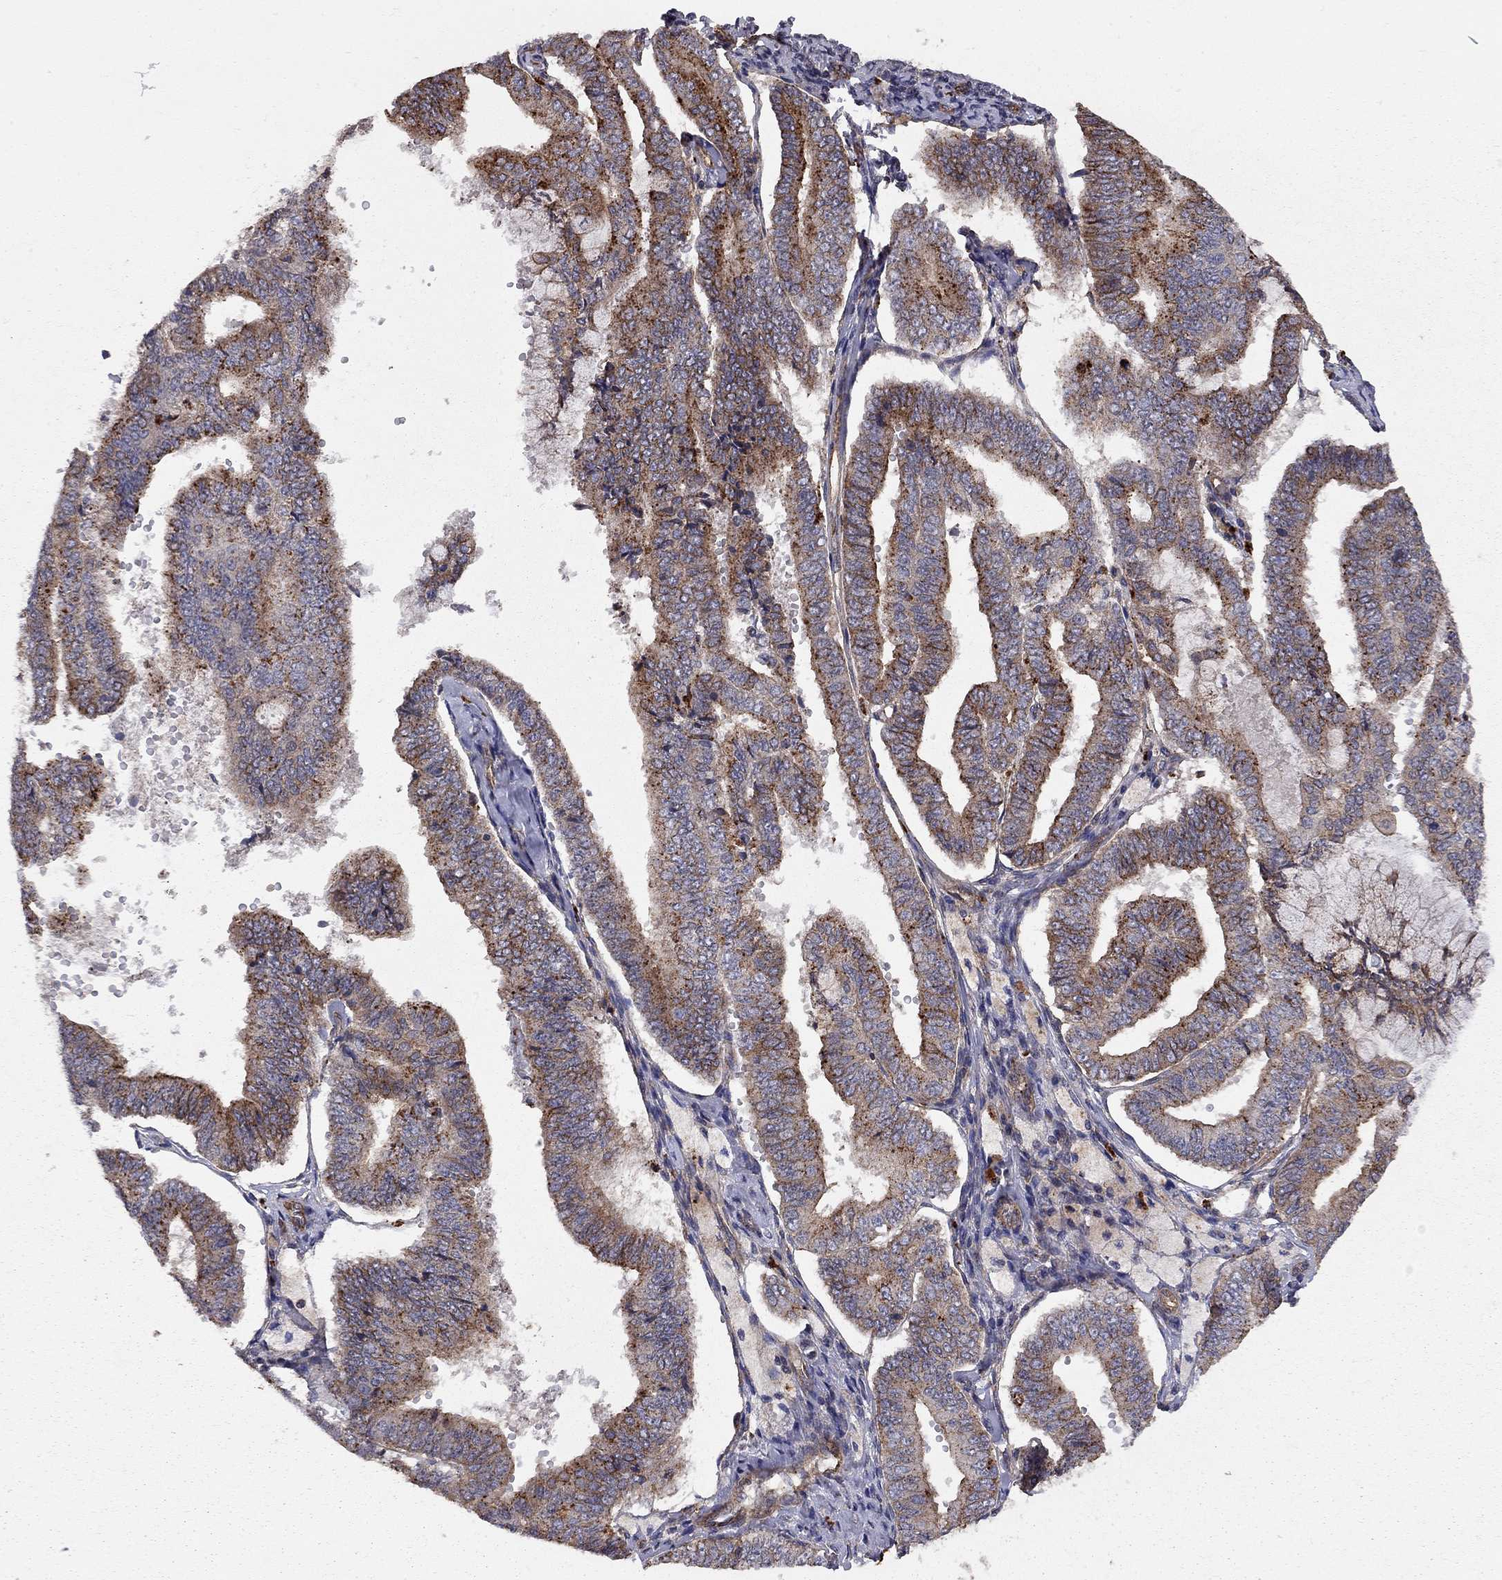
{"staining": {"intensity": "strong", "quantity": "25%-75%", "location": "cytoplasmic/membranous"}, "tissue": "endometrial cancer", "cell_type": "Tumor cells", "image_type": "cancer", "snomed": [{"axis": "morphology", "description": "Adenocarcinoma, NOS"}, {"axis": "topography", "description": "Endometrium"}], "caption": "Strong cytoplasmic/membranous staining for a protein is appreciated in approximately 25%-75% of tumor cells of endometrial adenocarcinoma using IHC.", "gene": "RASEF", "patient": {"sex": "female", "age": 63}}